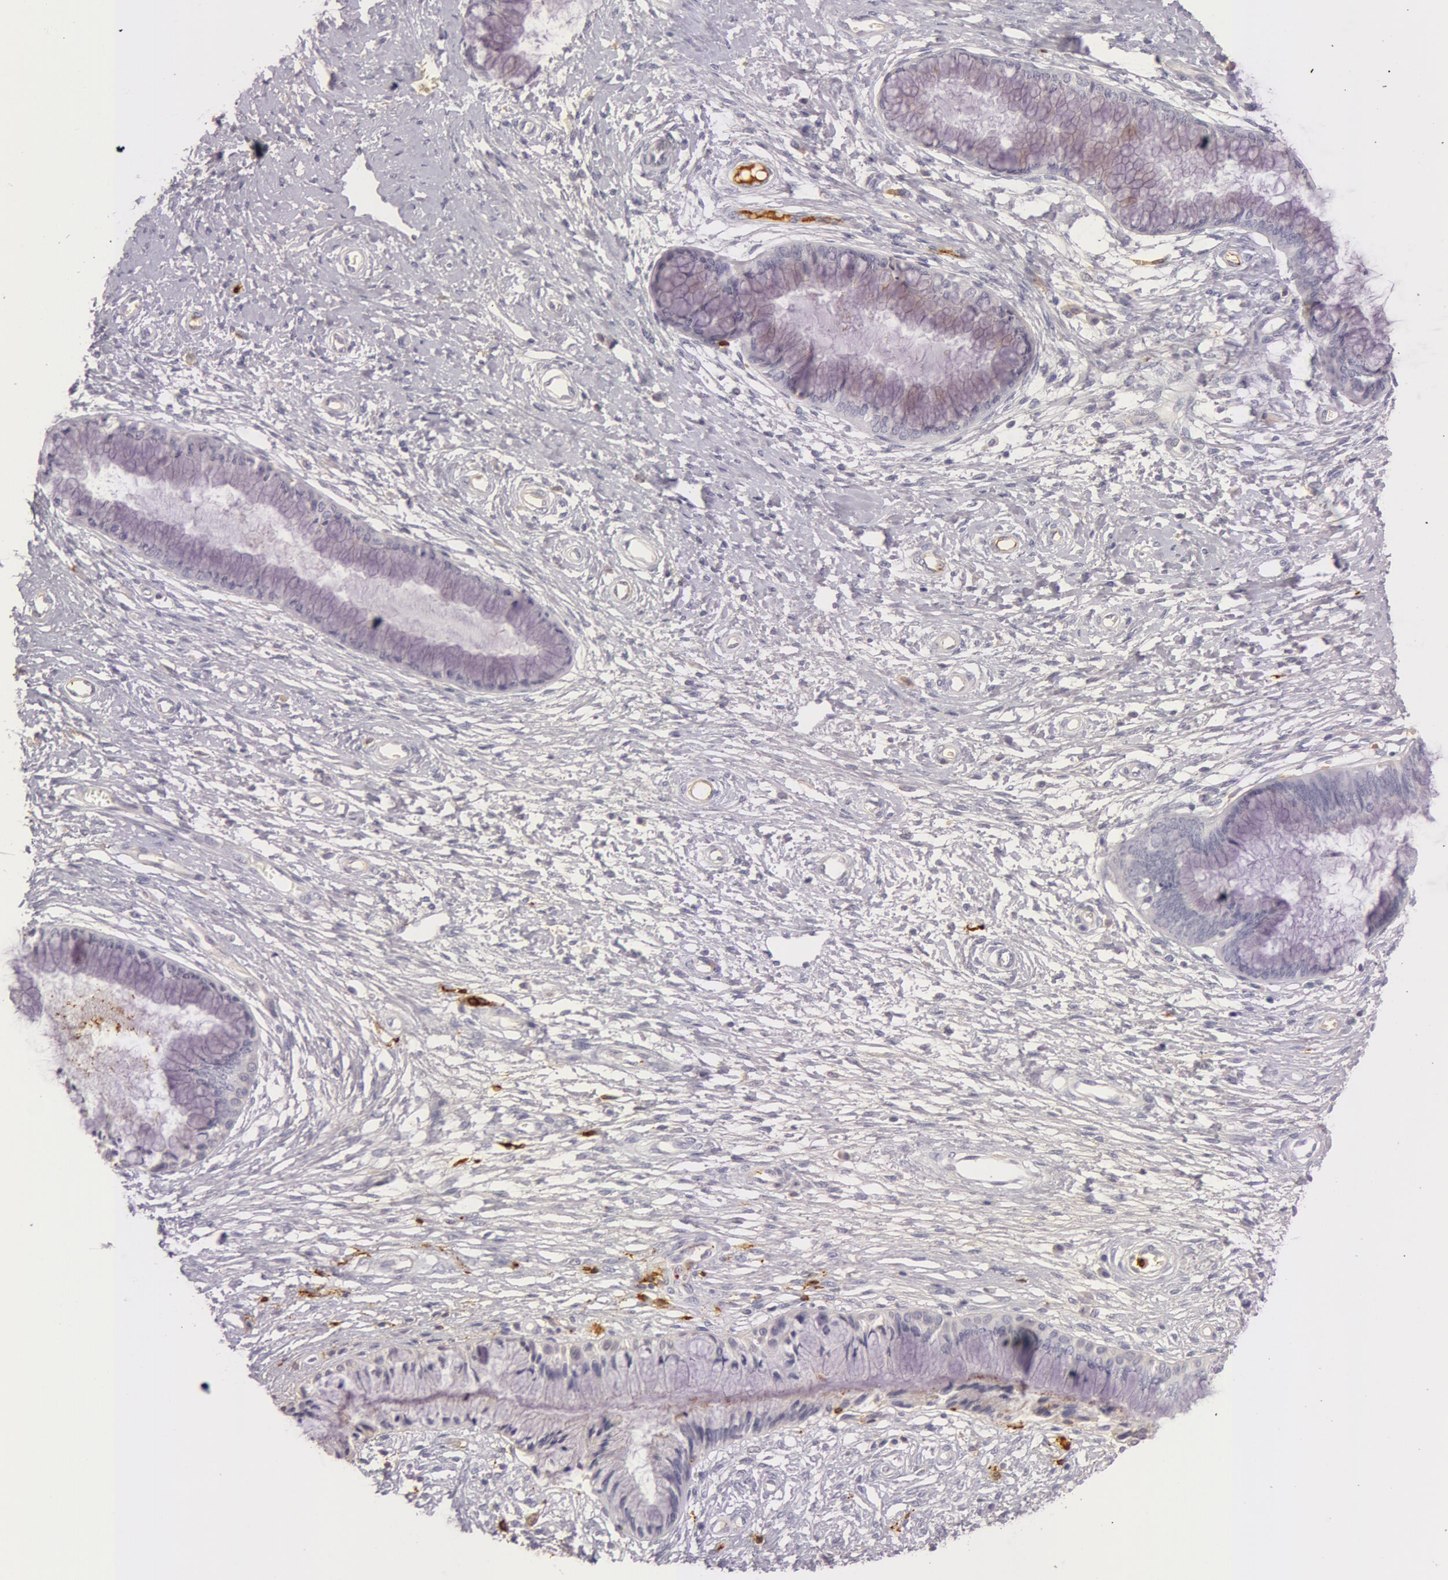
{"staining": {"intensity": "negative", "quantity": "none", "location": "none"}, "tissue": "cervix", "cell_type": "Glandular cells", "image_type": "normal", "snomed": [{"axis": "morphology", "description": "Normal tissue, NOS"}, {"axis": "topography", "description": "Cervix"}], "caption": "Protein analysis of normal cervix shows no significant expression in glandular cells. The staining was performed using DAB (3,3'-diaminobenzidine) to visualize the protein expression in brown, while the nuclei were stained in blue with hematoxylin (Magnification: 20x).", "gene": "C4BPA", "patient": {"sex": "female", "age": 27}}